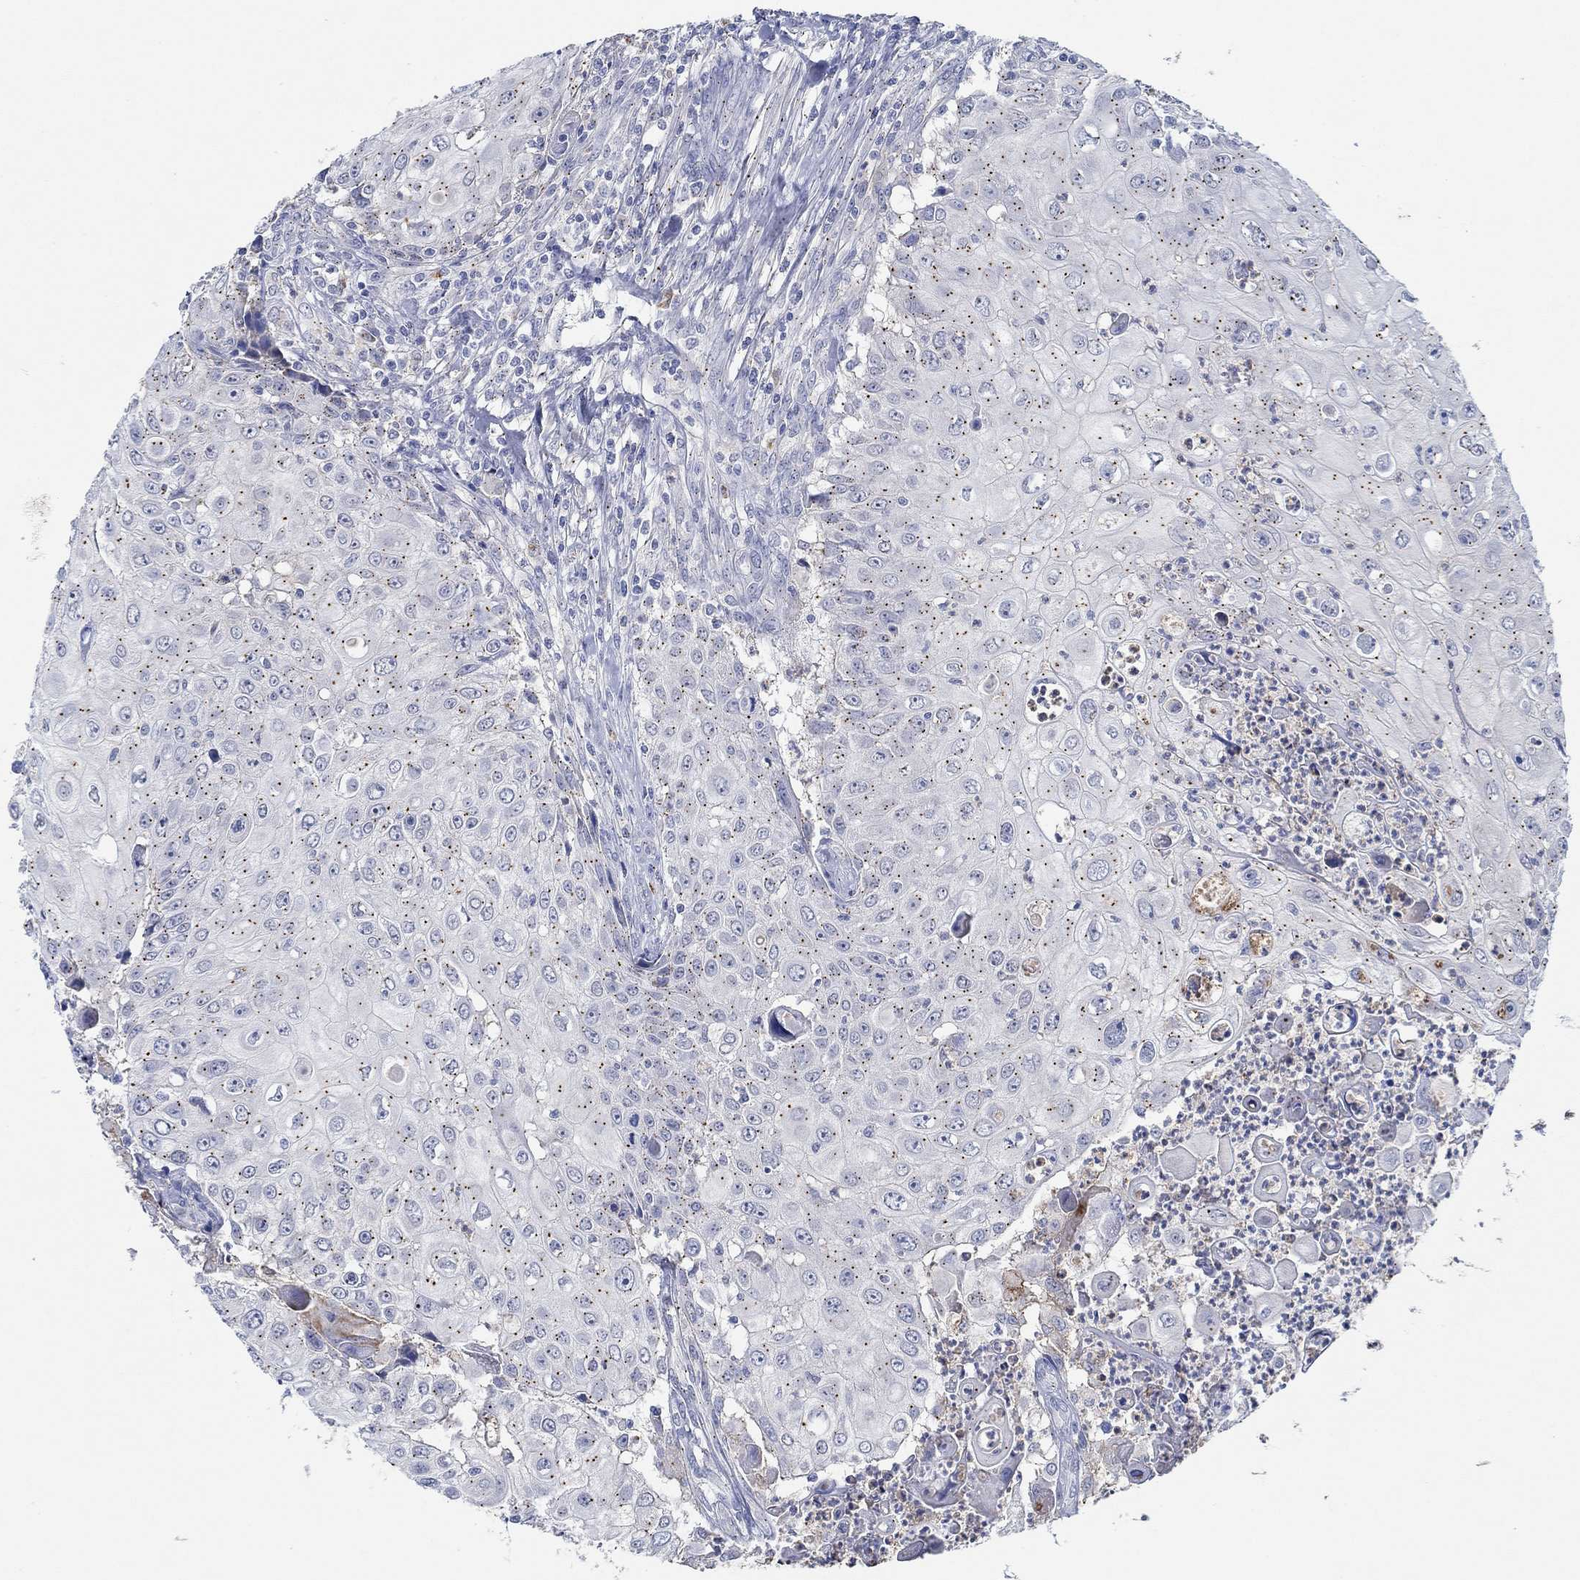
{"staining": {"intensity": "moderate", "quantity": "25%-75%", "location": "cytoplasmic/membranous"}, "tissue": "urothelial cancer", "cell_type": "Tumor cells", "image_type": "cancer", "snomed": [{"axis": "morphology", "description": "Urothelial carcinoma, High grade"}, {"axis": "topography", "description": "Urinary bladder"}], "caption": "Approximately 25%-75% of tumor cells in human urothelial cancer demonstrate moderate cytoplasmic/membranous protein staining as visualized by brown immunohistochemical staining.", "gene": "CPM", "patient": {"sex": "female", "age": 79}}